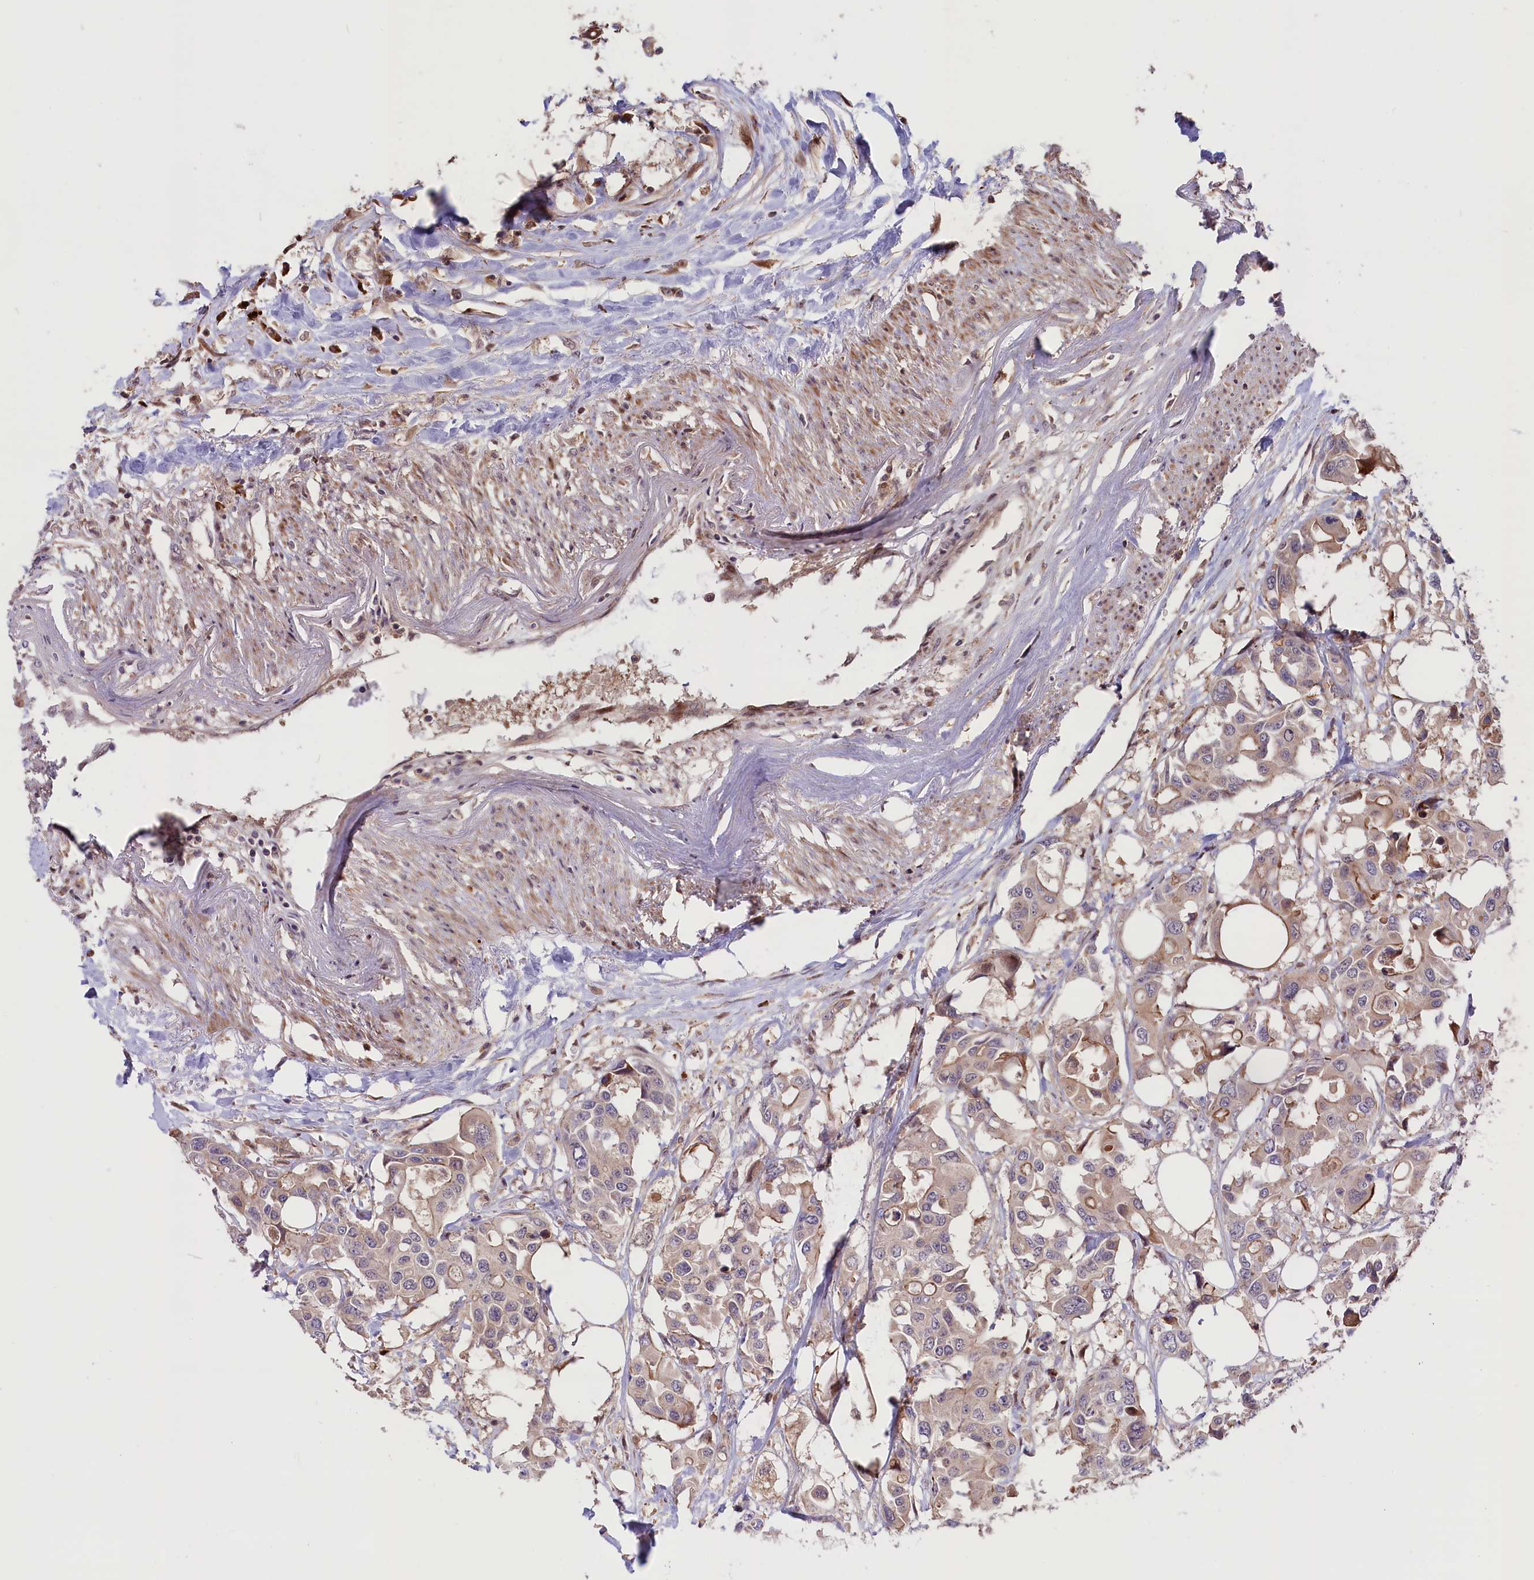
{"staining": {"intensity": "moderate", "quantity": "<25%", "location": "cytoplasmic/membranous"}, "tissue": "colorectal cancer", "cell_type": "Tumor cells", "image_type": "cancer", "snomed": [{"axis": "morphology", "description": "Adenocarcinoma, NOS"}, {"axis": "topography", "description": "Colon"}], "caption": "Colorectal adenocarcinoma was stained to show a protein in brown. There is low levels of moderate cytoplasmic/membranous expression in about <25% of tumor cells. (DAB IHC, brown staining for protein, blue staining for nuclei).", "gene": "RIC8A", "patient": {"sex": "male", "age": 77}}